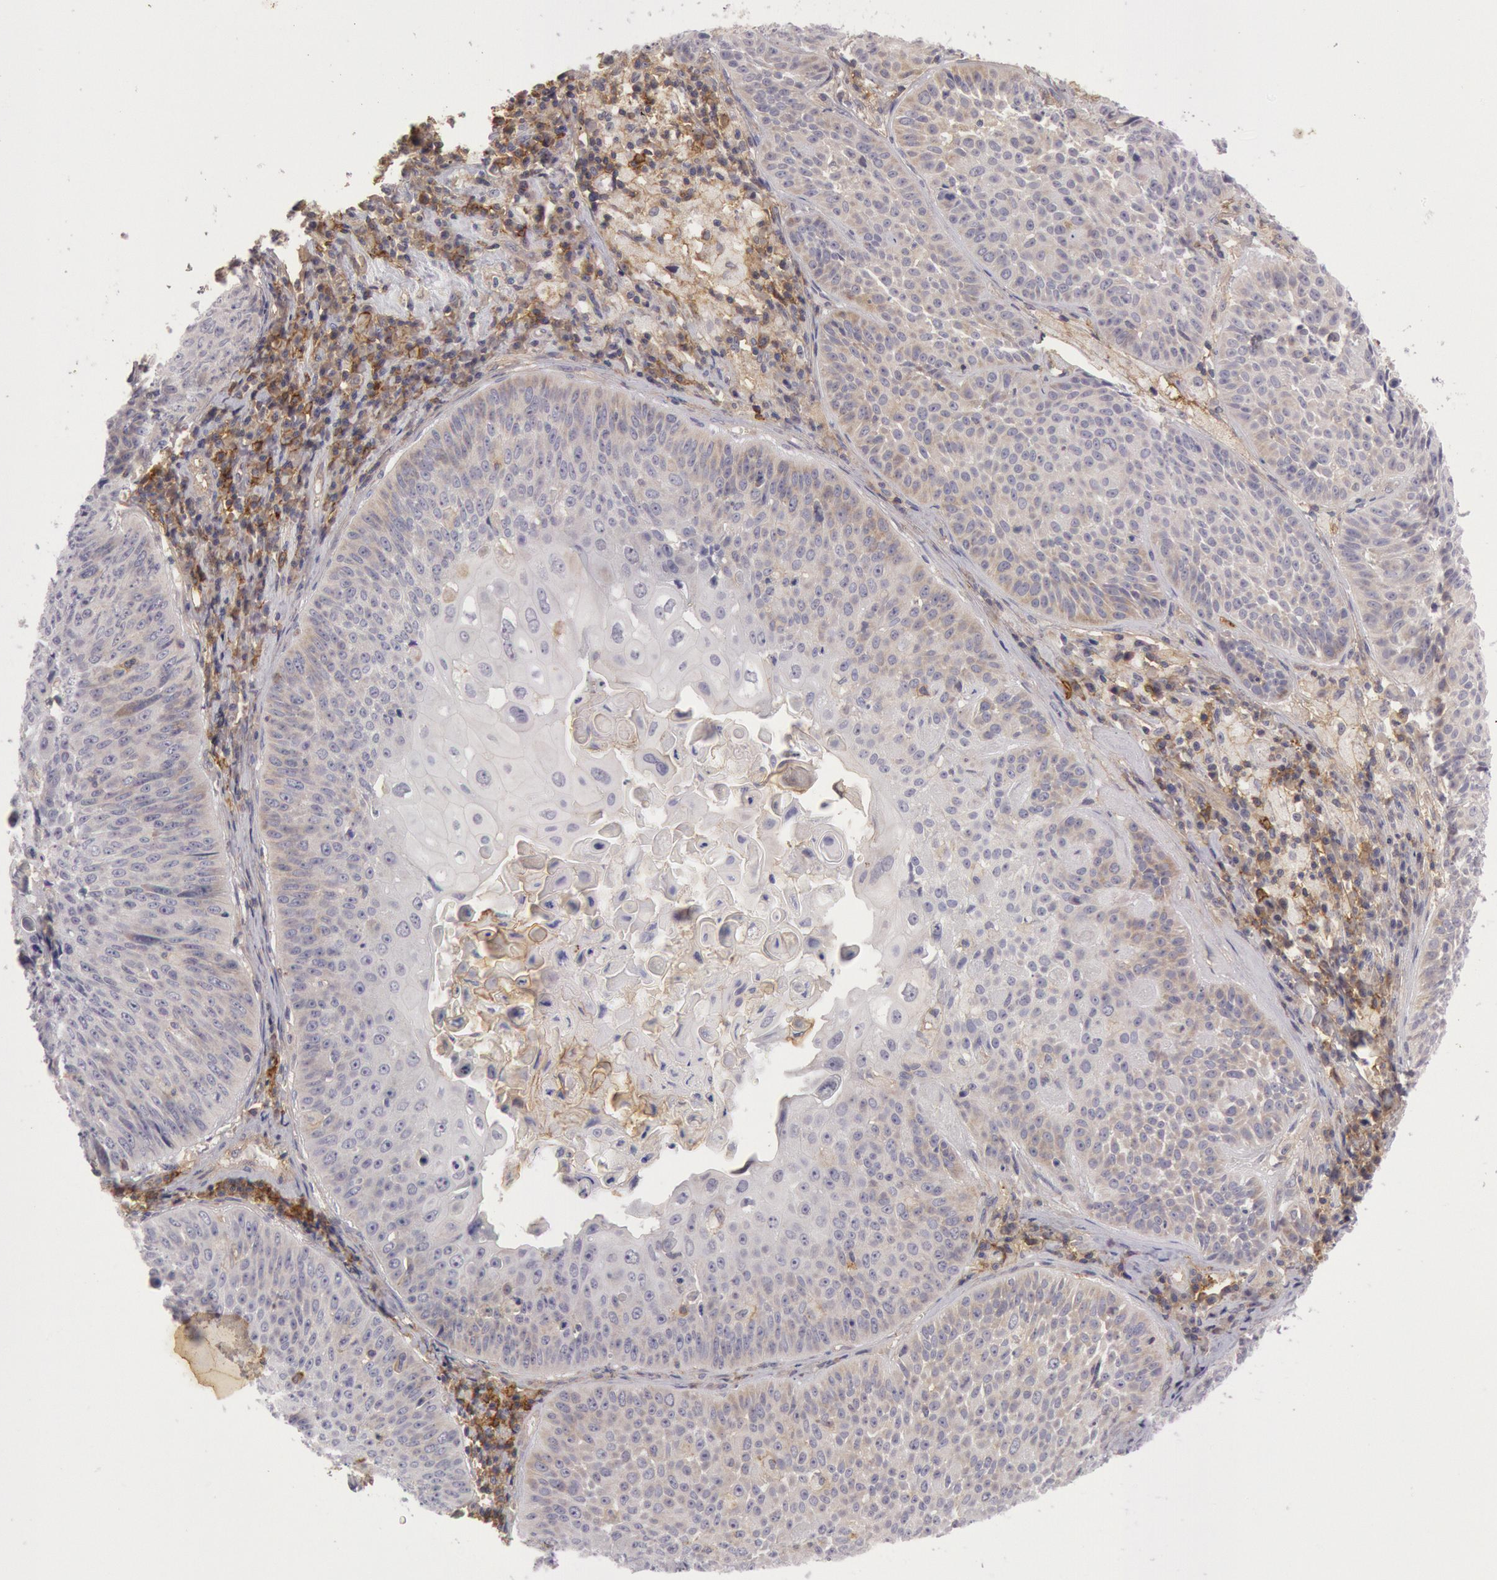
{"staining": {"intensity": "weak", "quantity": ">75%", "location": "cytoplasmic/membranous"}, "tissue": "lung cancer", "cell_type": "Tumor cells", "image_type": "cancer", "snomed": [{"axis": "morphology", "description": "Adenocarcinoma, NOS"}, {"axis": "topography", "description": "Lung"}], "caption": "There is low levels of weak cytoplasmic/membranous expression in tumor cells of lung adenocarcinoma, as demonstrated by immunohistochemical staining (brown color).", "gene": "TRIB2", "patient": {"sex": "male", "age": 60}}